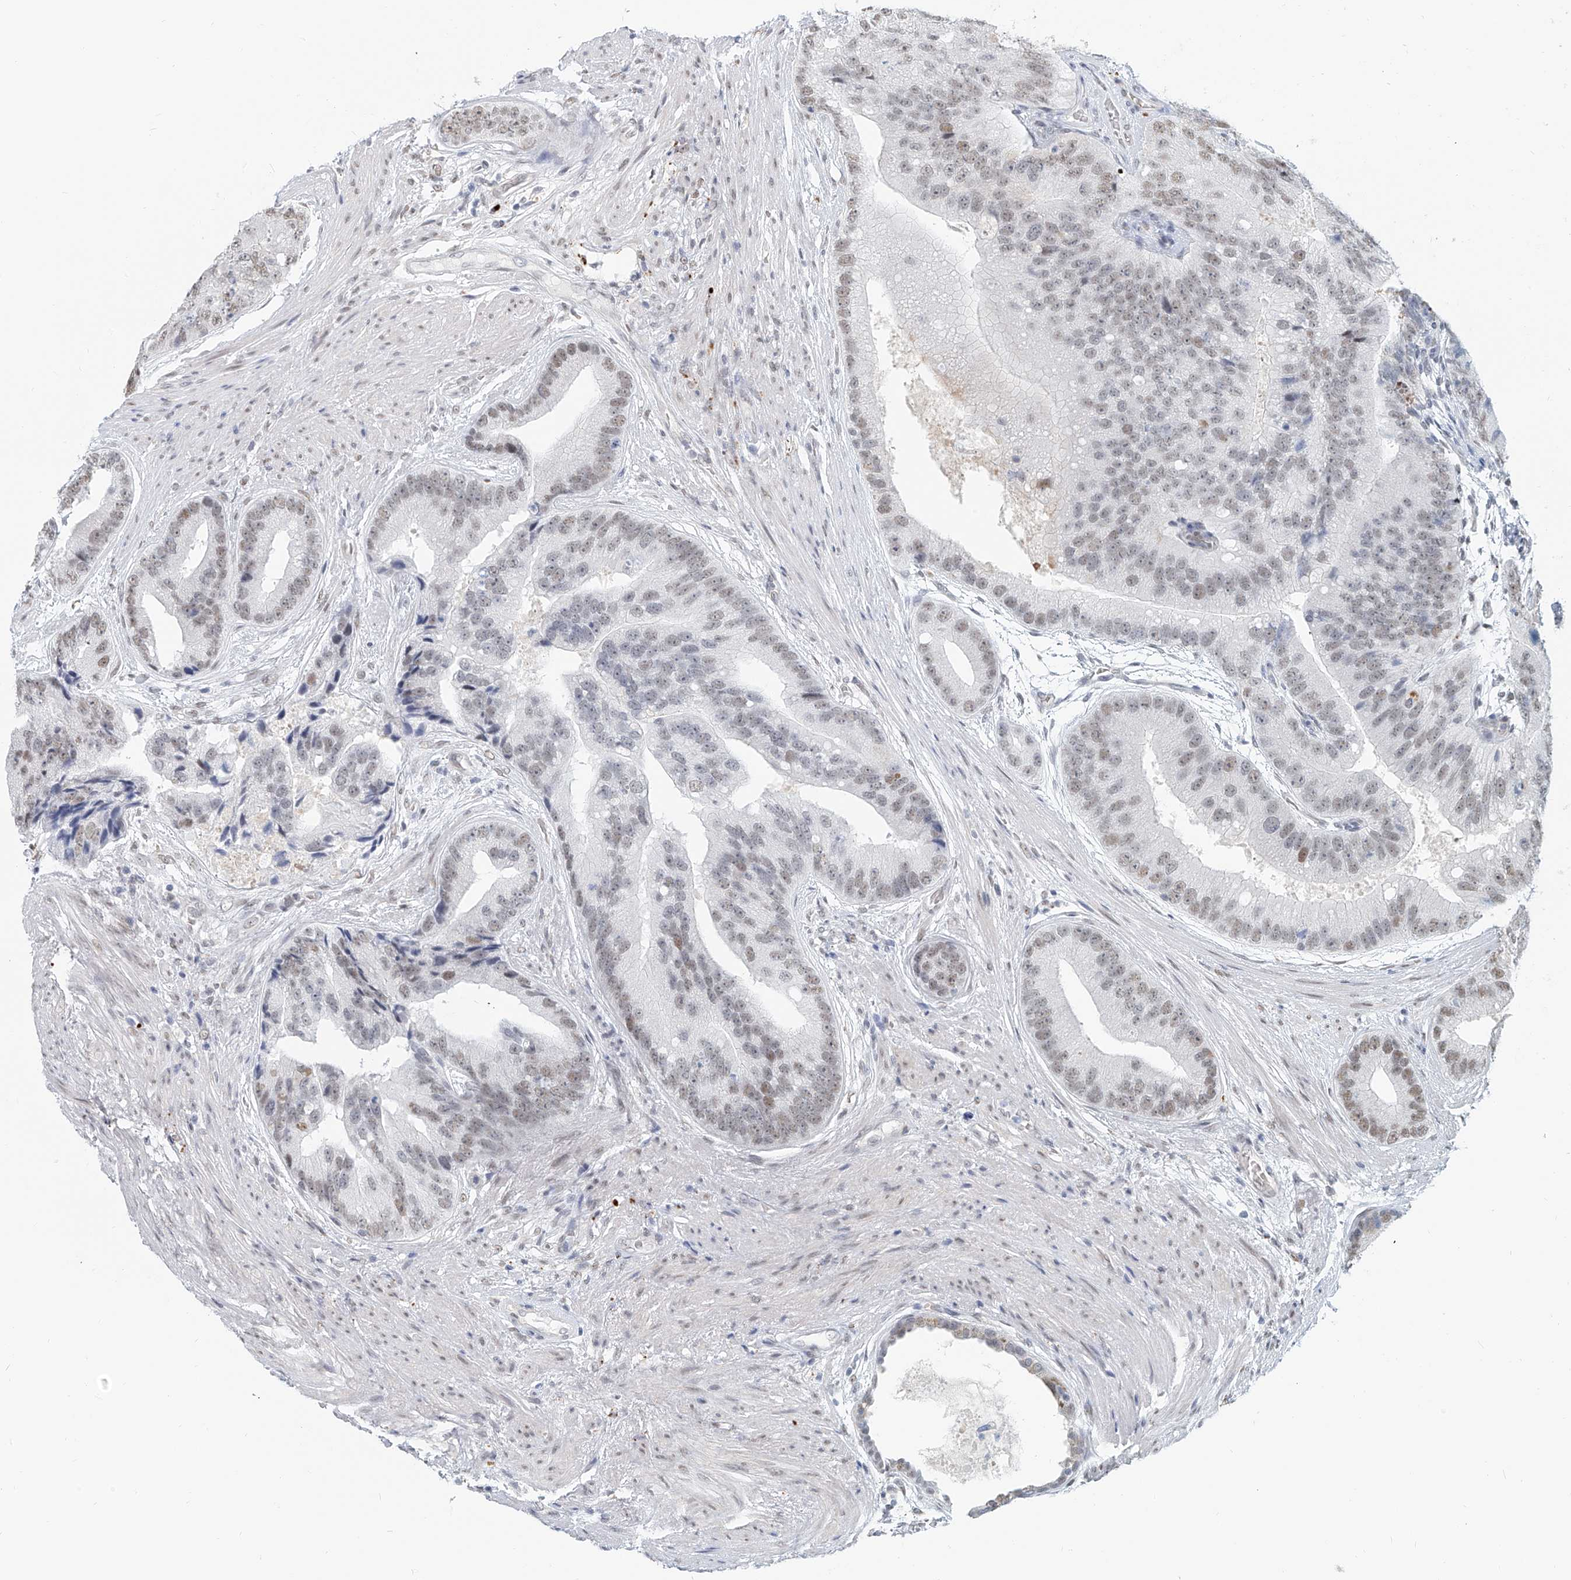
{"staining": {"intensity": "weak", "quantity": "25%-75%", "location": "nuclear"}, "tissue": "prostate cancer", "cell_type": "Tumor cells", "image_type": "cancer", "snomed": [{"axis": "morphology", "description": "Adenocarcinoma, High grade"}, {"axis": "topography", "description": "Prostate"}], "caption": "Protein analysis of prostate high-grade adenocarcinoma tissue displays weak nuclear positivity in approximately 25%-75% of tumor cells. Using DAB (brown) and hematoxylin (blue) stains, captured at high magnification using brightfield microscopy.", "gene": "SASH1", "patient": {"sex": "male", "age": 70}}